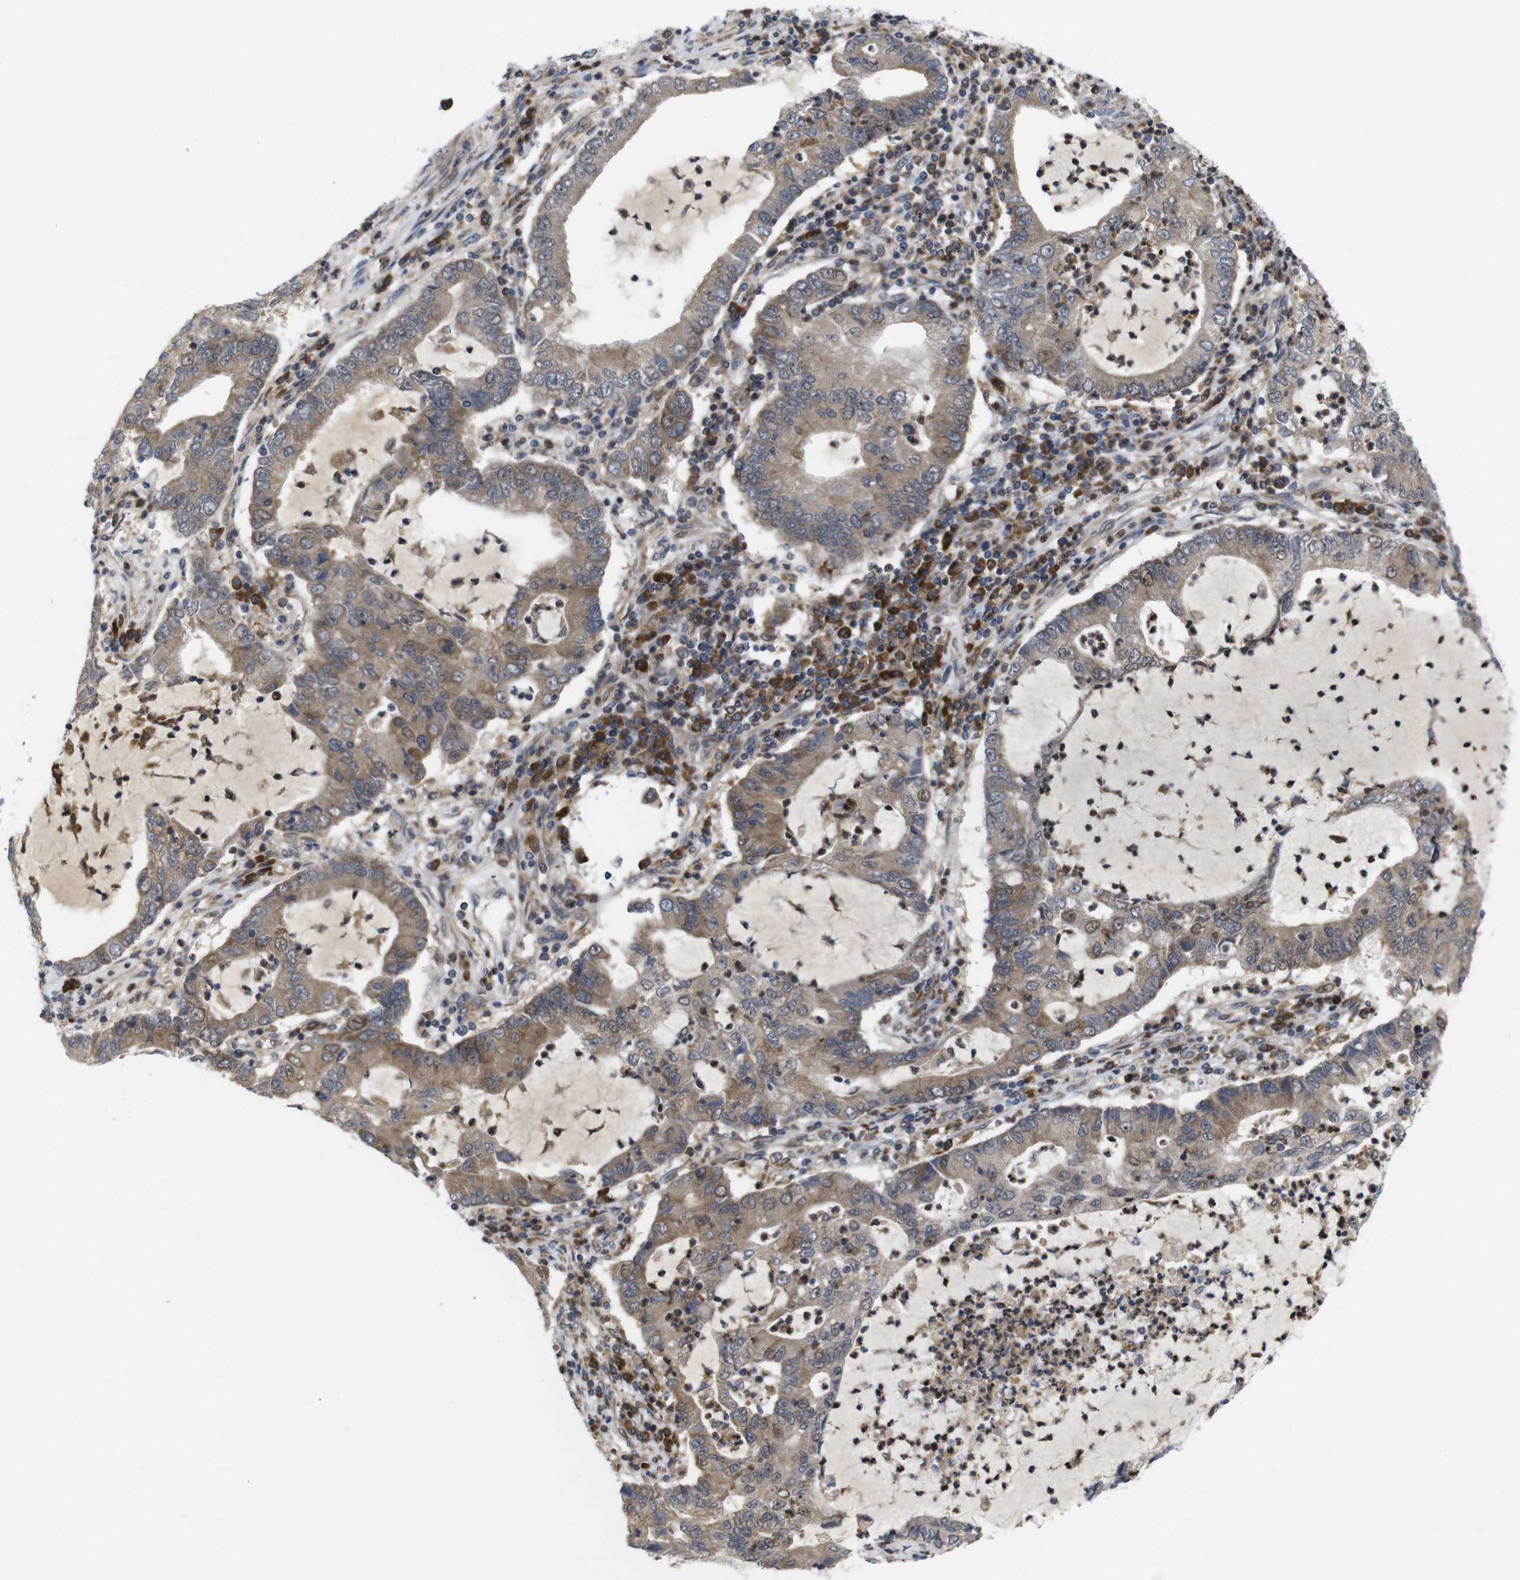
{"staining": {"intensity": "moderate", "quantity": ">75%", "location": "cytoplasmic/membranous,nuclear"}, "tissue": "lung cancer", "cell_type": "Tumor cells", "image_type": "cancer", "snomed": [{"axis": "morphology", "description": "Adenocarcinoma, NOS"}, {"axis": "topography", "description": "Lung"}], "caption": "An image of human lung cancer stained for a protein reveals moderate cytoplasmic/membranous and nuclear brown staining in tumor cells.", "gene": "PTPN1", "patient": {"sex": "female", "age": 51}}